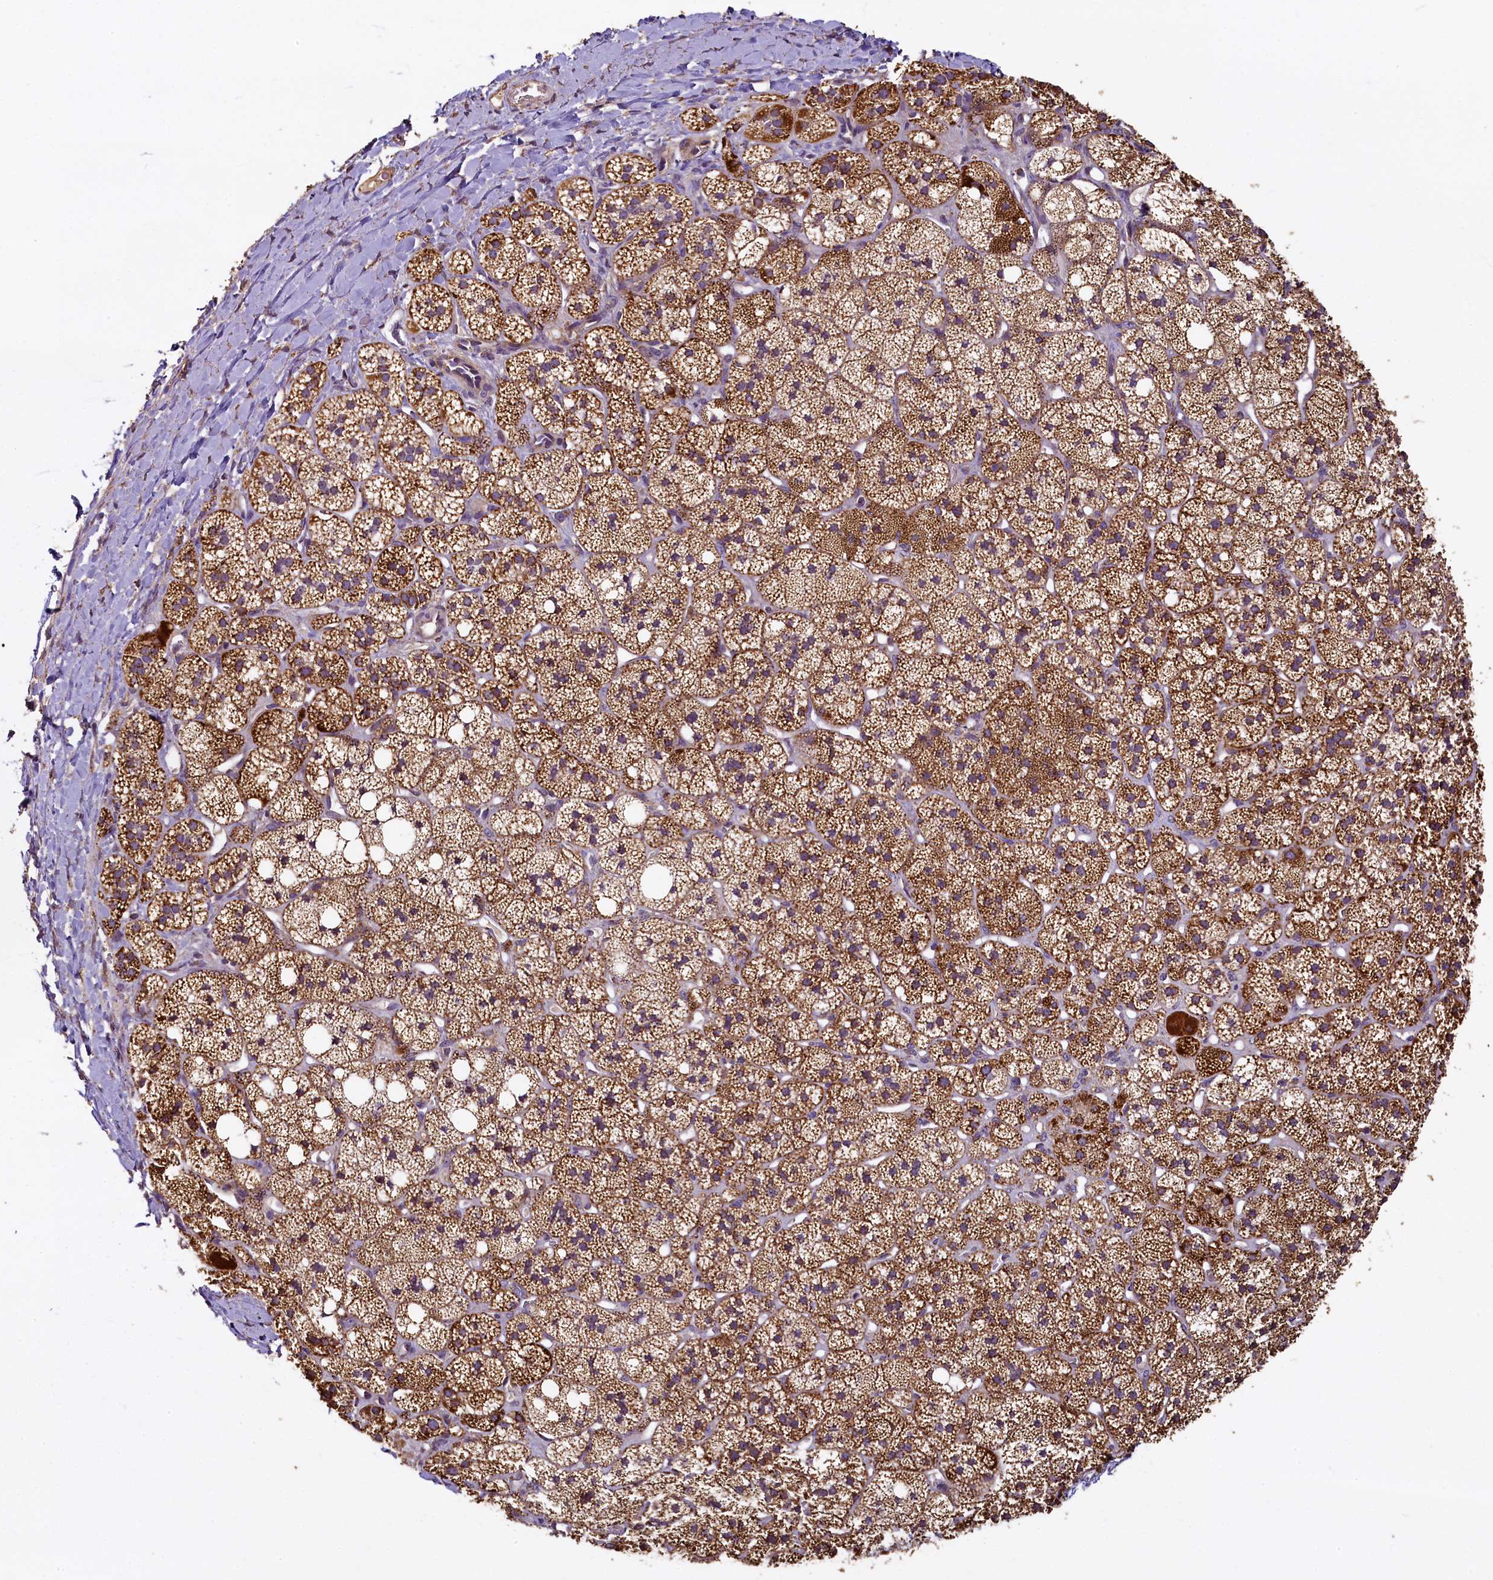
{"staining": {"intensity": "strong", "quantity": ">75%", "location": "cytoplasmic/membranous"}, "tissue": "adrenal gland", "cell_type": "Glandular cells", "image_type": "normal", "snomed": [{"axis": "morphology", "description": "Normal tissue, NOS"}, {"axis": "topography", "description": "Adrenal gland"}], "caption": "Immunohistochemistry image of normal human adrenal gland stained for a protein (brown), which shows high levels of strong cytoplasmic/membranous positivity in about >75% of glandular cells.", "gene": "COQ9", "patient": {"sex": "male", "age": 61}}